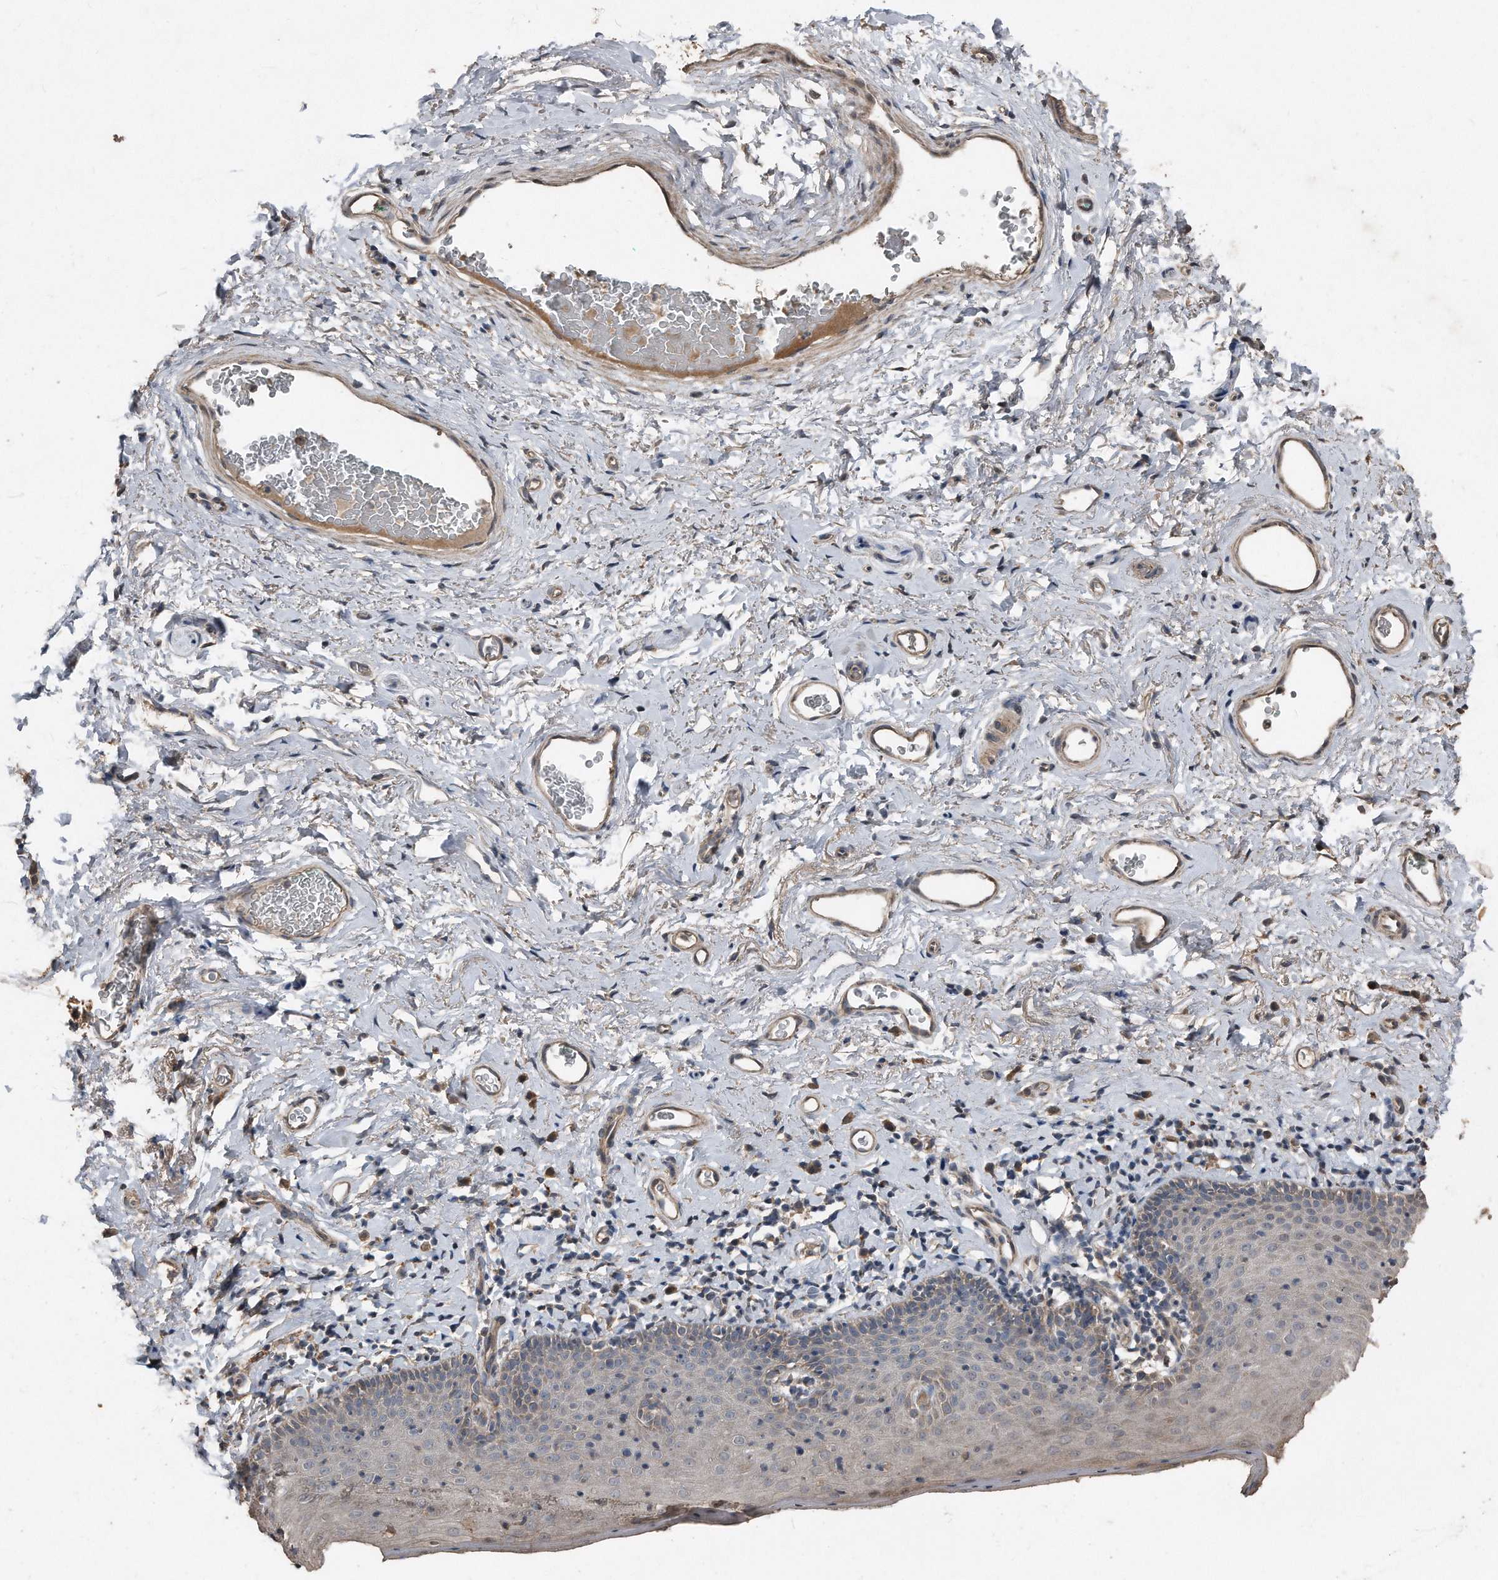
{"staining": {"intensity": "moderate", "quantity": "<25%", "location": "cytoplasmic/membranous"}, "tissue": "skin", "cell_type": "Epidermal cells", "image_type": "normal", "snomed": [{"axis": "morphology", "description": "Normal tissue, NOS"}, {"axis": "topography", "description": "Vulva"}], "caption": "Protein analysis of normal skin displays moderate cytoplasmic/membranous expression in approximately <25% of epidermal cells. Ihc stains the protein in brown and the nuclei are stained blue.", "gene": "ANKRD10", "patient": {"sex": "female", "age": 66}}